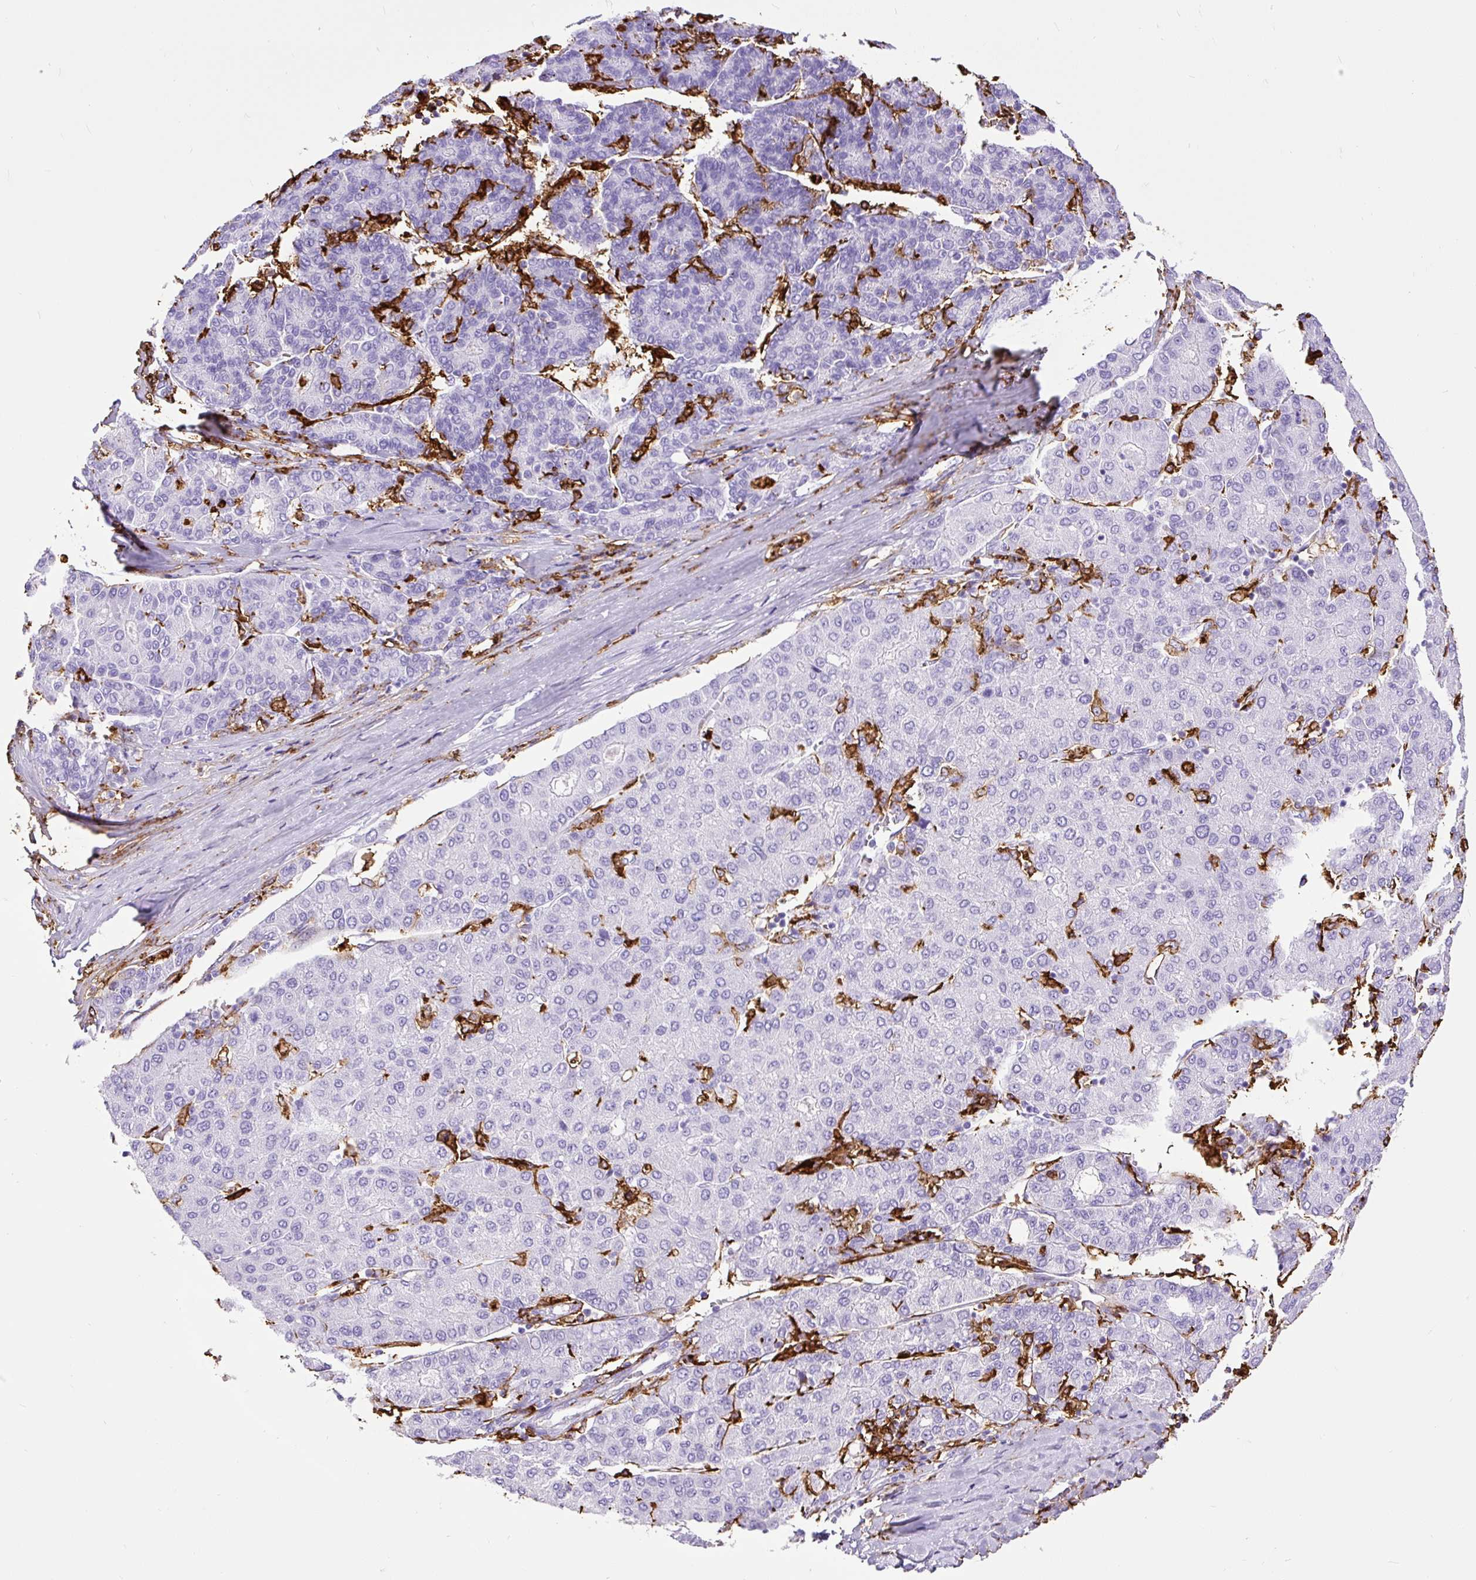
{"staining": {"intensity": "negative", "quantity": "none", "location": "none"}, "tissue": "liver cancer", "cell_type": "Tumor cells", "image_type": "cancer", "snomed": [{"axis": "morphology", "description": "Carcinoma, Hepatocellular, NOS"}, {"axis": "topography", "description": "Liver"}], "caption": "The histopathology image displays no staining of tumor cells in liver cancer.", "gene": "HLA-DRA", "patient": {"sex": "male", "age": 65}}